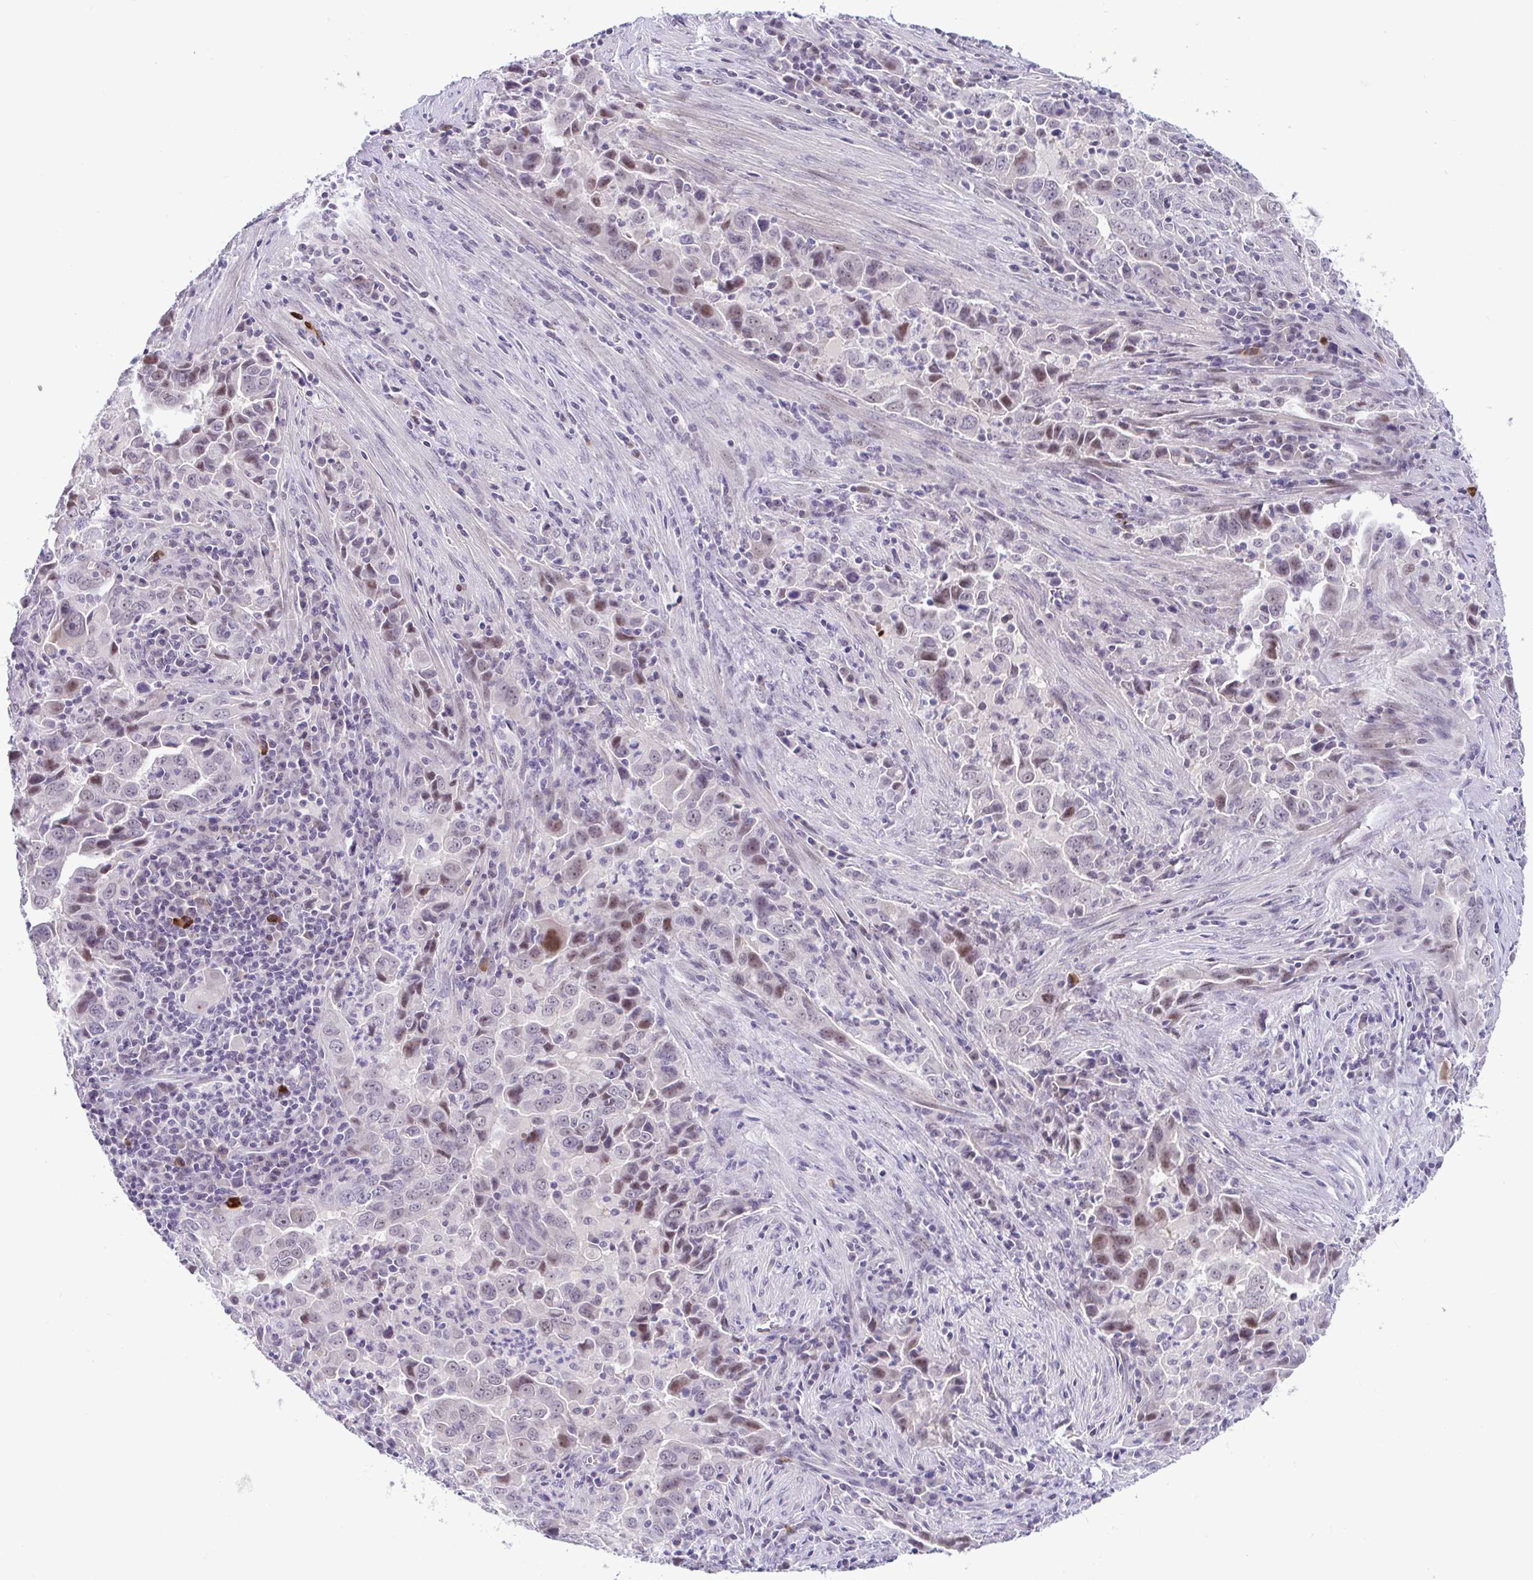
{"staining": {"intensity": "moderate", "quantity": "<25%", "location": "nuclear"}, "tissue": "lung cancer", "cell_type": "Tumor cells", "image_type": "cancer", "snomed": [{"axis": "morphology", "description": "Adenocarcinoma, NOS"}, {"axis": "topography", "description": "Lung"}], "caption": "A micrograph of adenocarcinoma (lung) stained for a protein reveals moderate nuclear brown staining in tumor cells.", "gene": "USP35", "patient": {"sex": "male", "age": 67}}